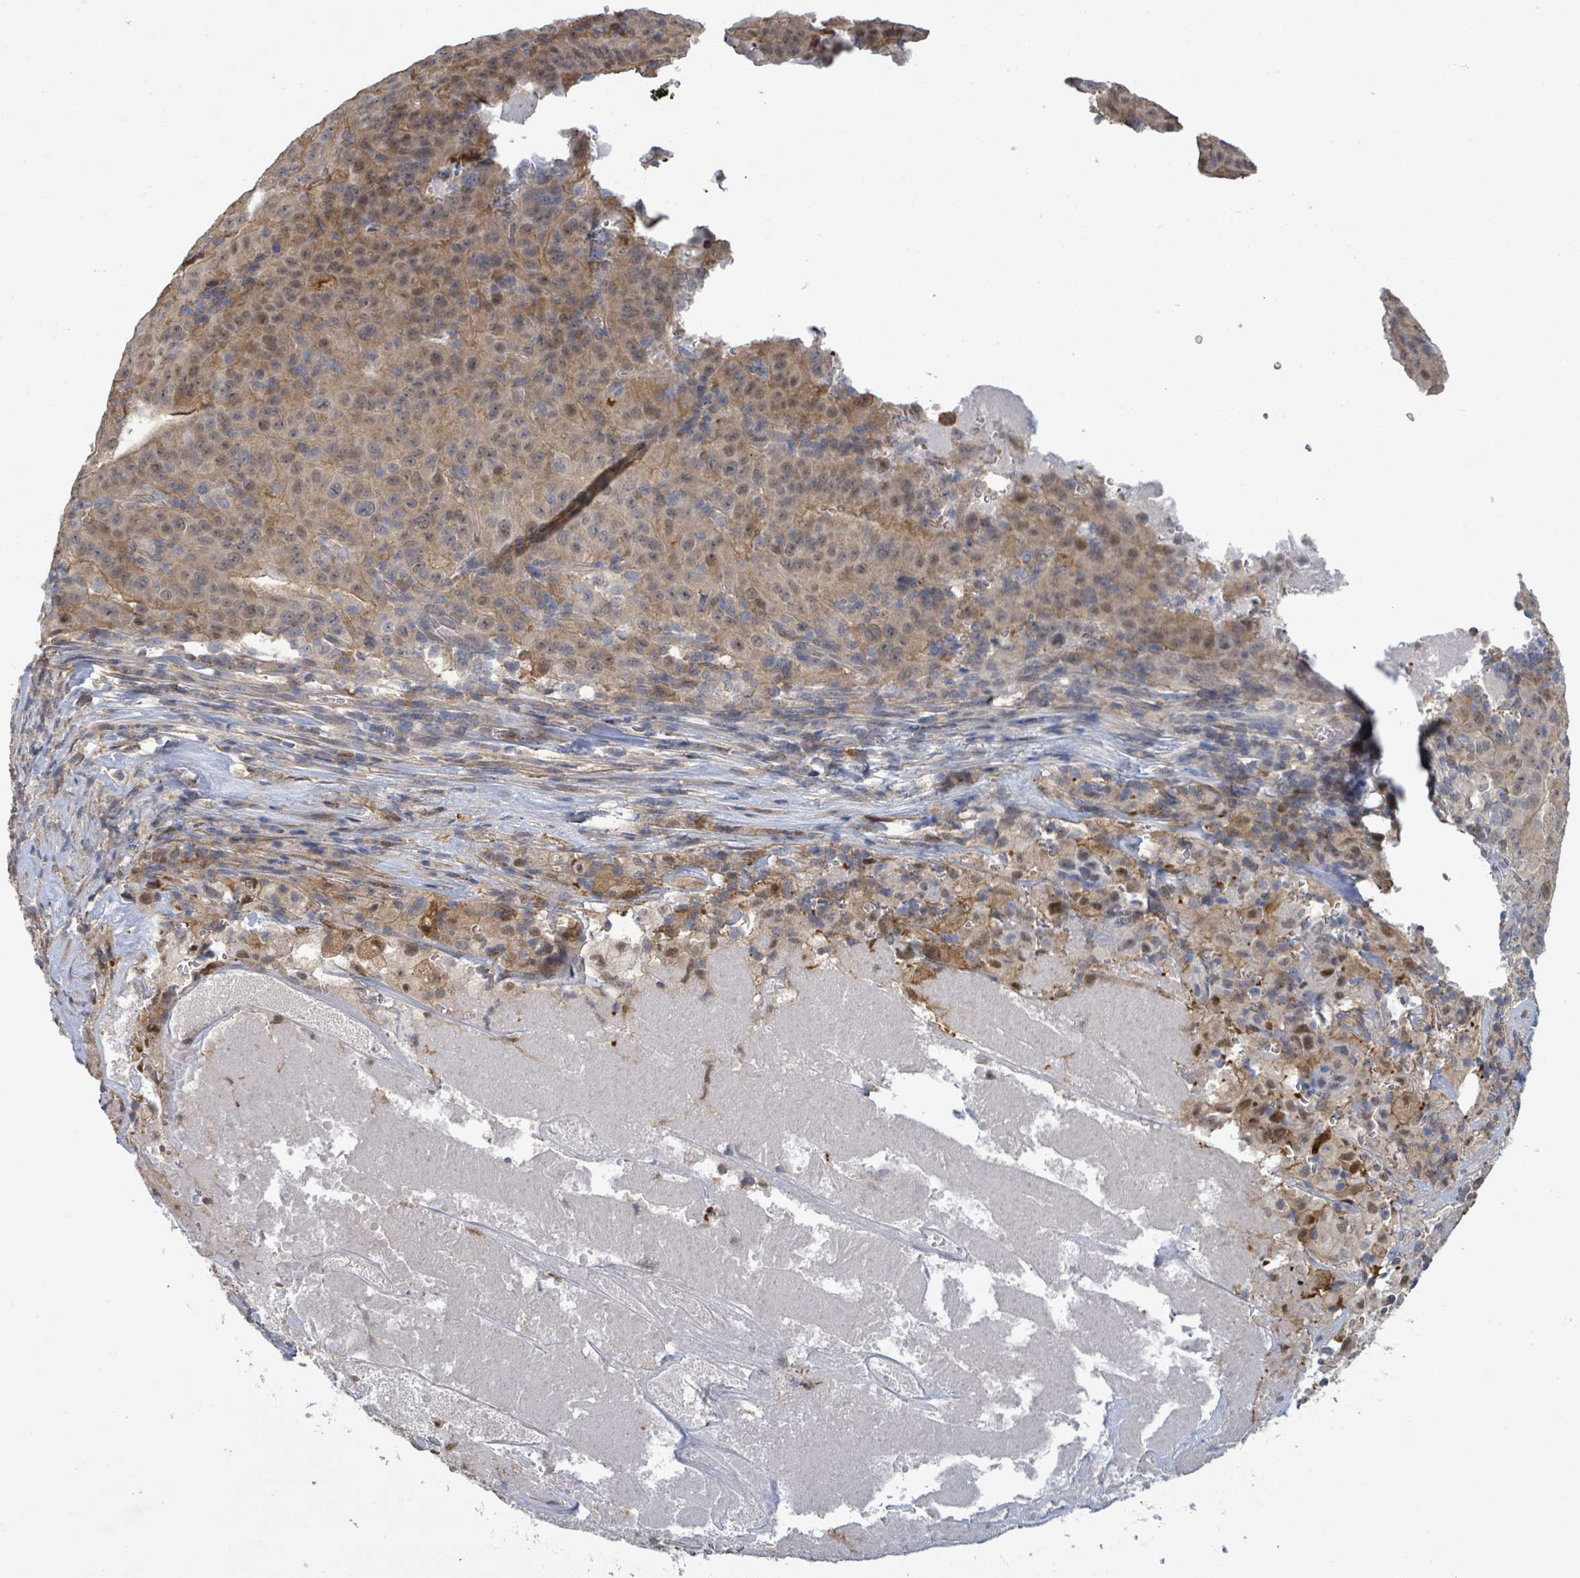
{"staining": {"intensity": "weak", "quantity": "<25%", "location": "cytoplasmic/membranous"}, "tissue": "pancreatic cancer", "cell_type": "Tumor cells", "image_type": "cancer", "snomed": [{"axis": "morphology", "description": "Adenocarcinoma, NOS"}, {"axis": "topography", "description": "Pancreas"}], "caption": "Adenocarcinoma (pancreatic) stained for a protein using immunohistochemistry (IHC) reveals no staining tumor cells.", "gene": "PGAM1", "patient": {"sex": "male", "age": 63}}